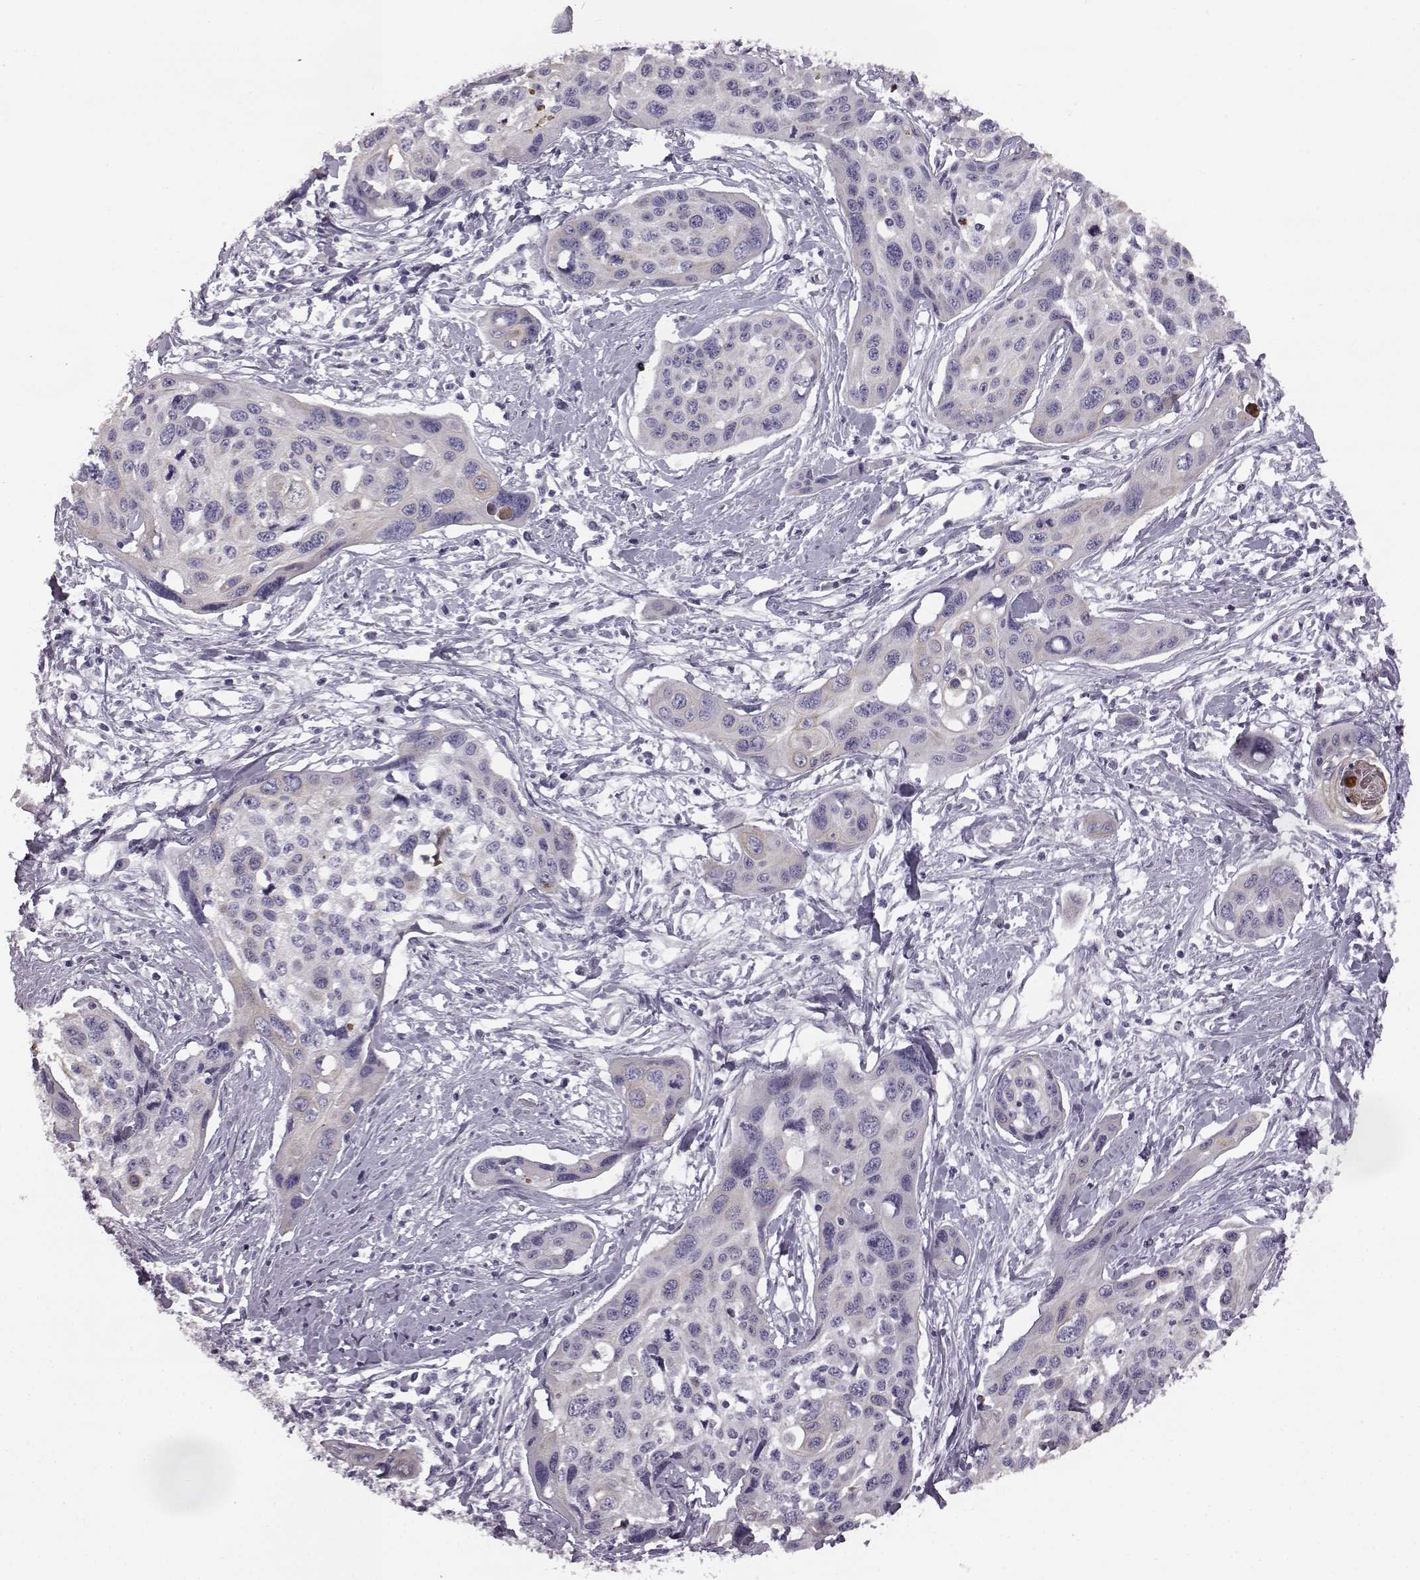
{"staining": {"intensity": "negative", "quantity": "none", "location": "none"}, "tissue": "cervical cancer", "cell_type": "Tumor cells", "image_type": "cancer", "snomed": [{"axis": "morphology", "description": "Squamous cell carcinoma, NOS"}, {"axis": "topography", "description": "Cervix"}], "caption": "High power microscopy micrograph of an immunohistochemistry (IHC) histopathology image of cervical cancer, revealing no significant staining in tumor cells. Nuclei are stained in blue.", "gene": "ODAD4", "patient": {"sex": "female", "age": 31}}